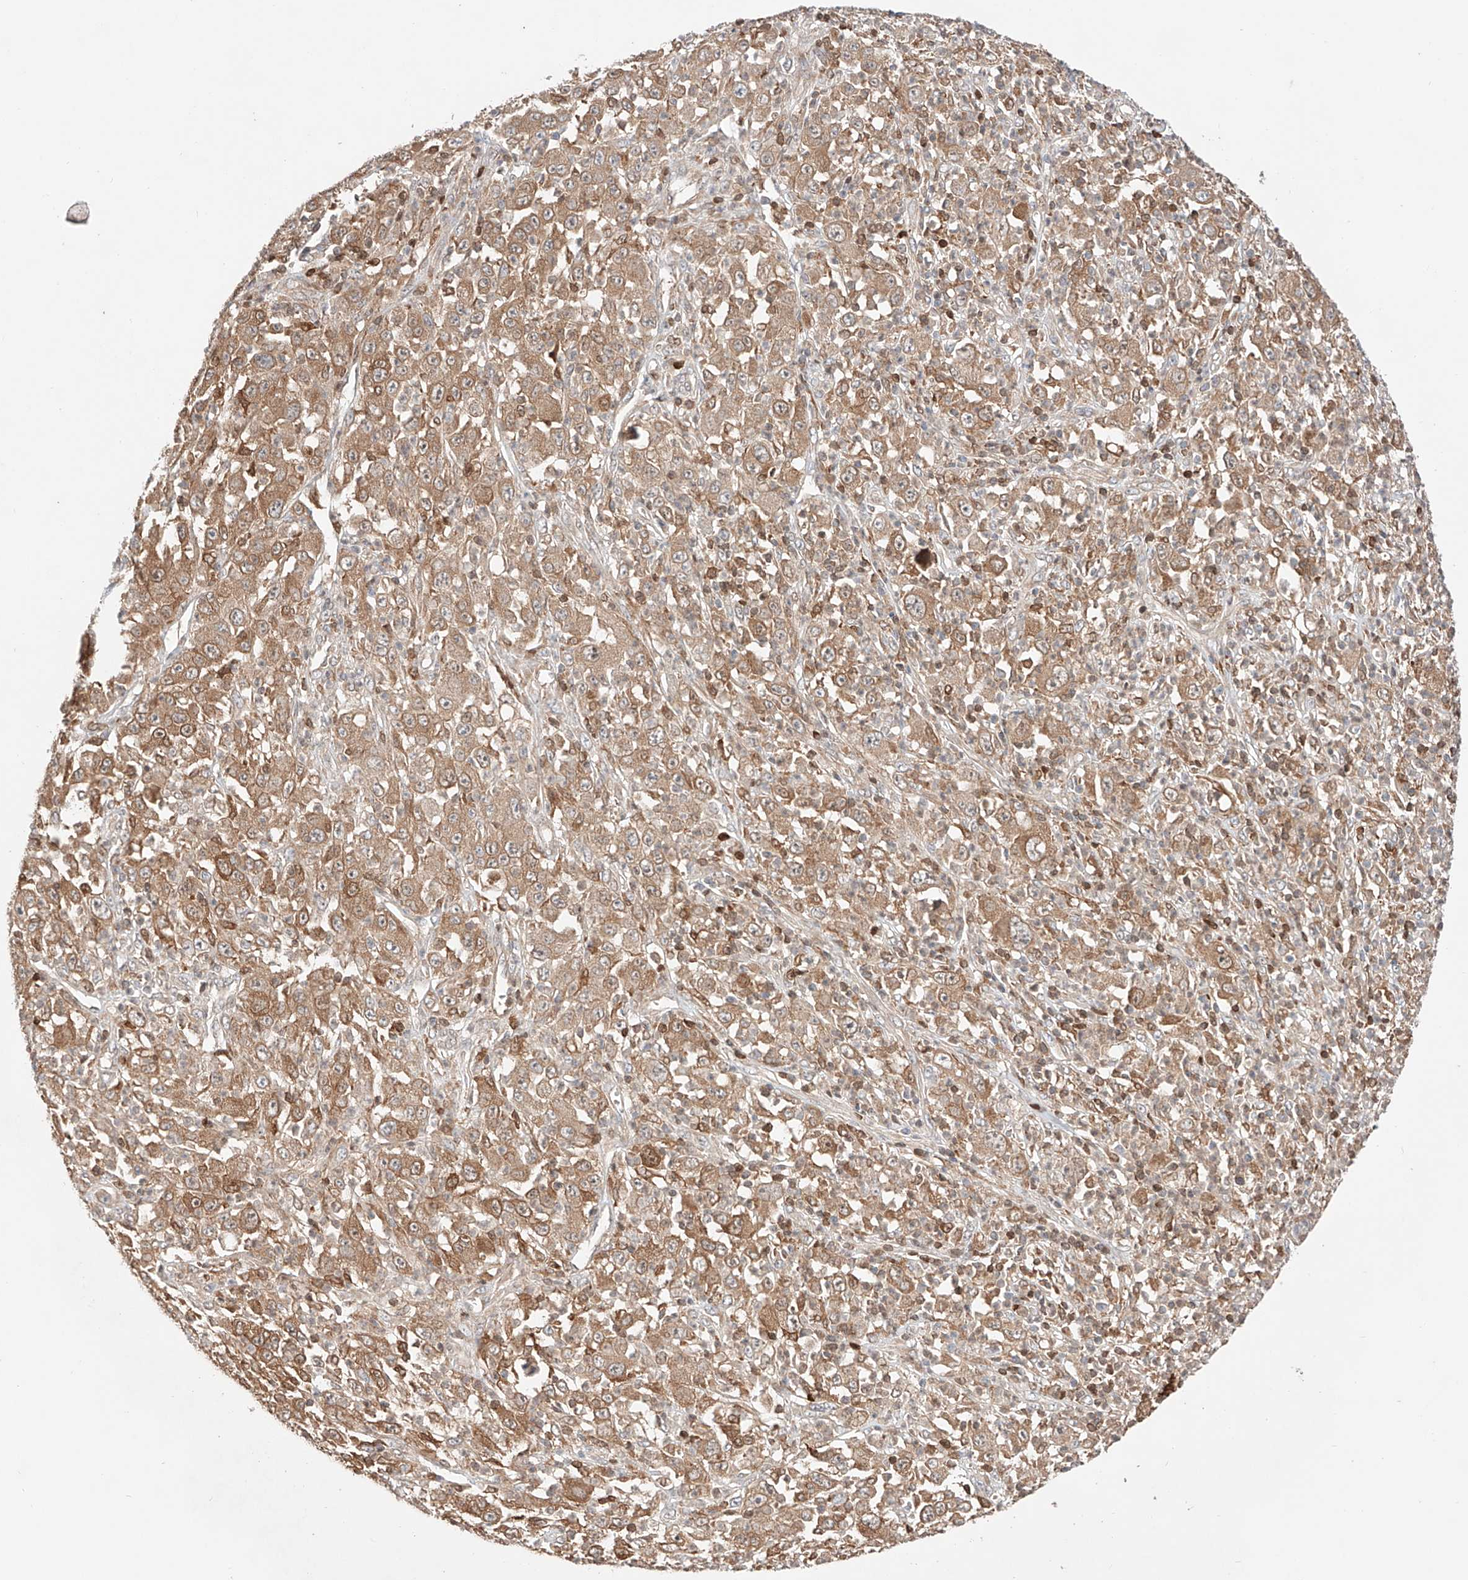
{"staining": {"intensity": "moderate", "quantity": ">75%", "location": "cytoplasmic/membranous"}, "tissue": "melanoma", "cell_type": "Tumor cells", "image_type": "cancer", "snomed": [{"axis": "morphology", "description": "Malignant melanoma, Metastatic site"}, {"axis": "topography", "description": "Skin"}], "caption": "DAB immunohistochemical staining of human melanoma demonstrates moderate cytoplasmic/membranous protein expression in about >75% of tumor cells. (DAB (3,3'-diaminobenzidine) IHC, brown staining for protein, blue staining for nuclei).", "gene": "IGSF22", "patient": {"sex": "female", "age": 56}}